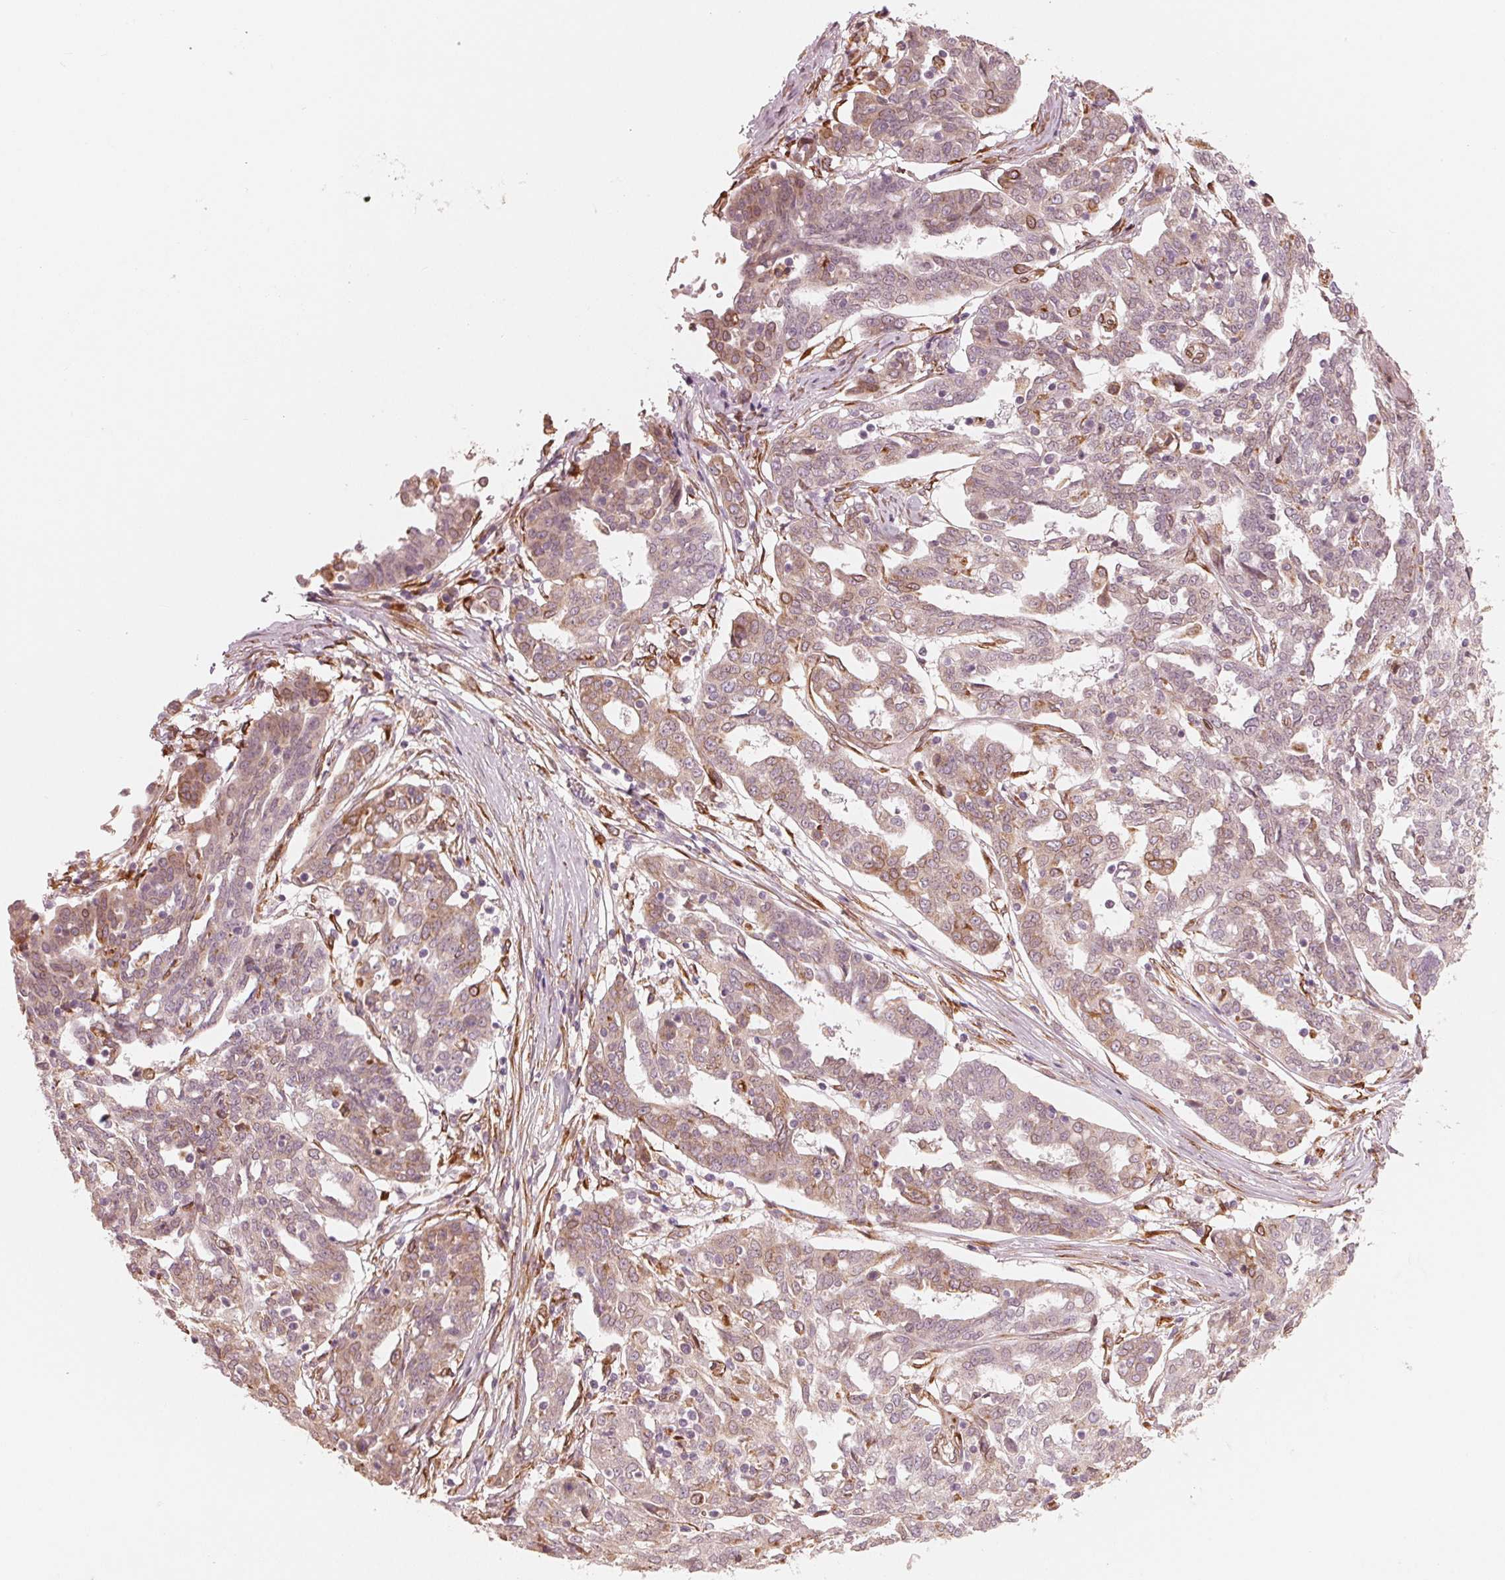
{"staining": {"intensity": "weak", "quantity": ">75%", "location": "cytoplasmic/membranous"}, "tissue": "ovarian cancer", "cell_type": "Tumor cells", "image_type": "cancer", "snomed": [{"axis": "morphology", "description": "Cystadenocarcinoma, serous, NOS"}, {"axis": "topography", "description": "Ovary"}], "caption": "This photomicrograph shows immunohistochemistry (IHC) staining of ovarian cancer (serous cystadenocarcinoma), with low weak cytoplasmic/membranous expression in approximately >75% of tumor cells.", "gene": "IKBIP", "patient": {"sex": "female", "age": 67}}